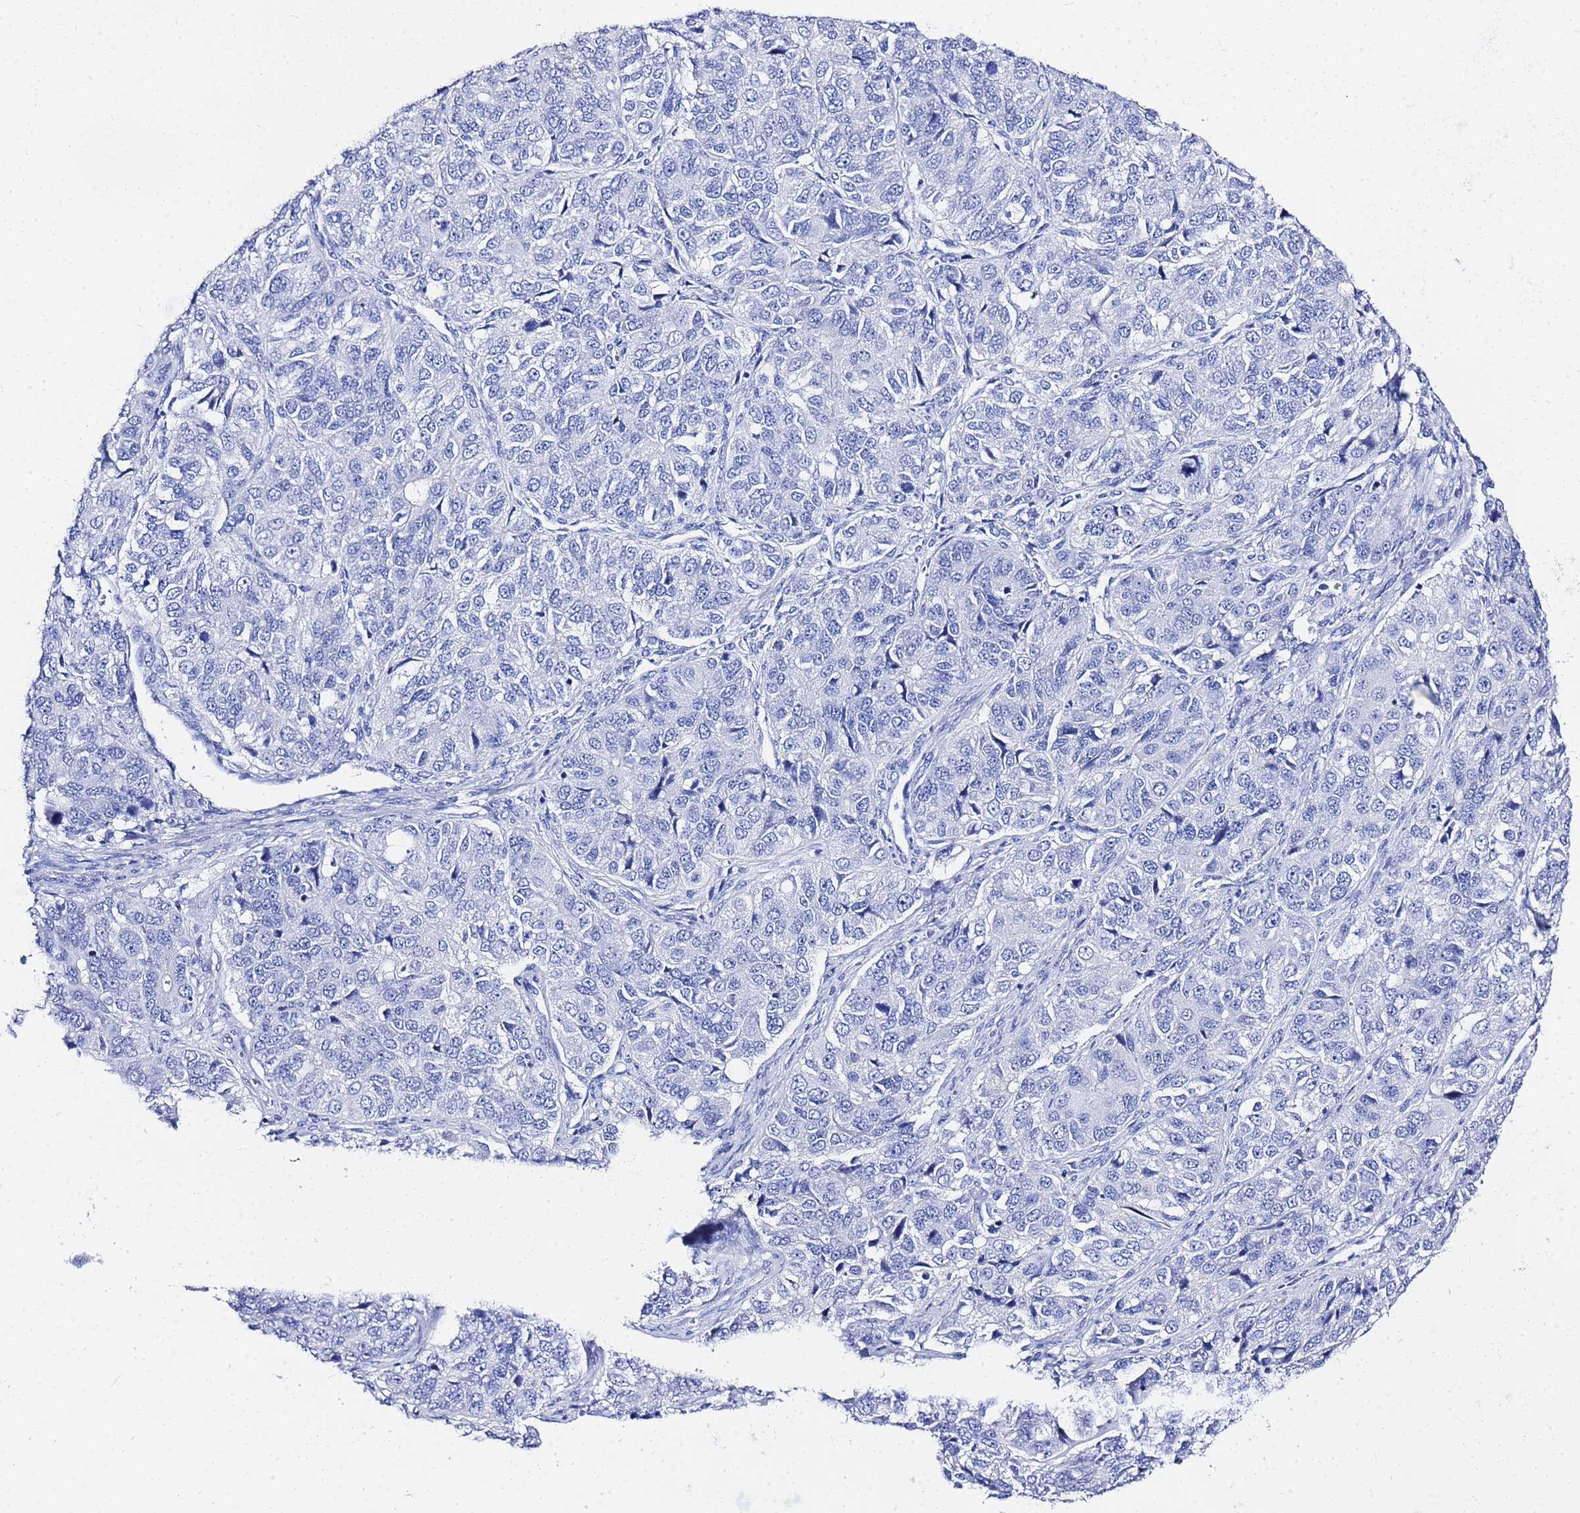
{"staining": {"intensity": "negative", "quantity": "none", "location": "none"}, "tissue": "ovarian cancer", "cell_type": "Tumor cells", "image_type": "cancer", "snomed": [{"axis": "morphology", "description": "Carcinoma, endometroid"}, {"axis": "topography", "description": "Ovary"}], "caption": "This is an immunohistochemistry image of human ovarian cancer (endometroid carcinoma). There is no staining in tumor cells.", "gene": "GGT1", "patient": {"sex": "female", "age": 51}}